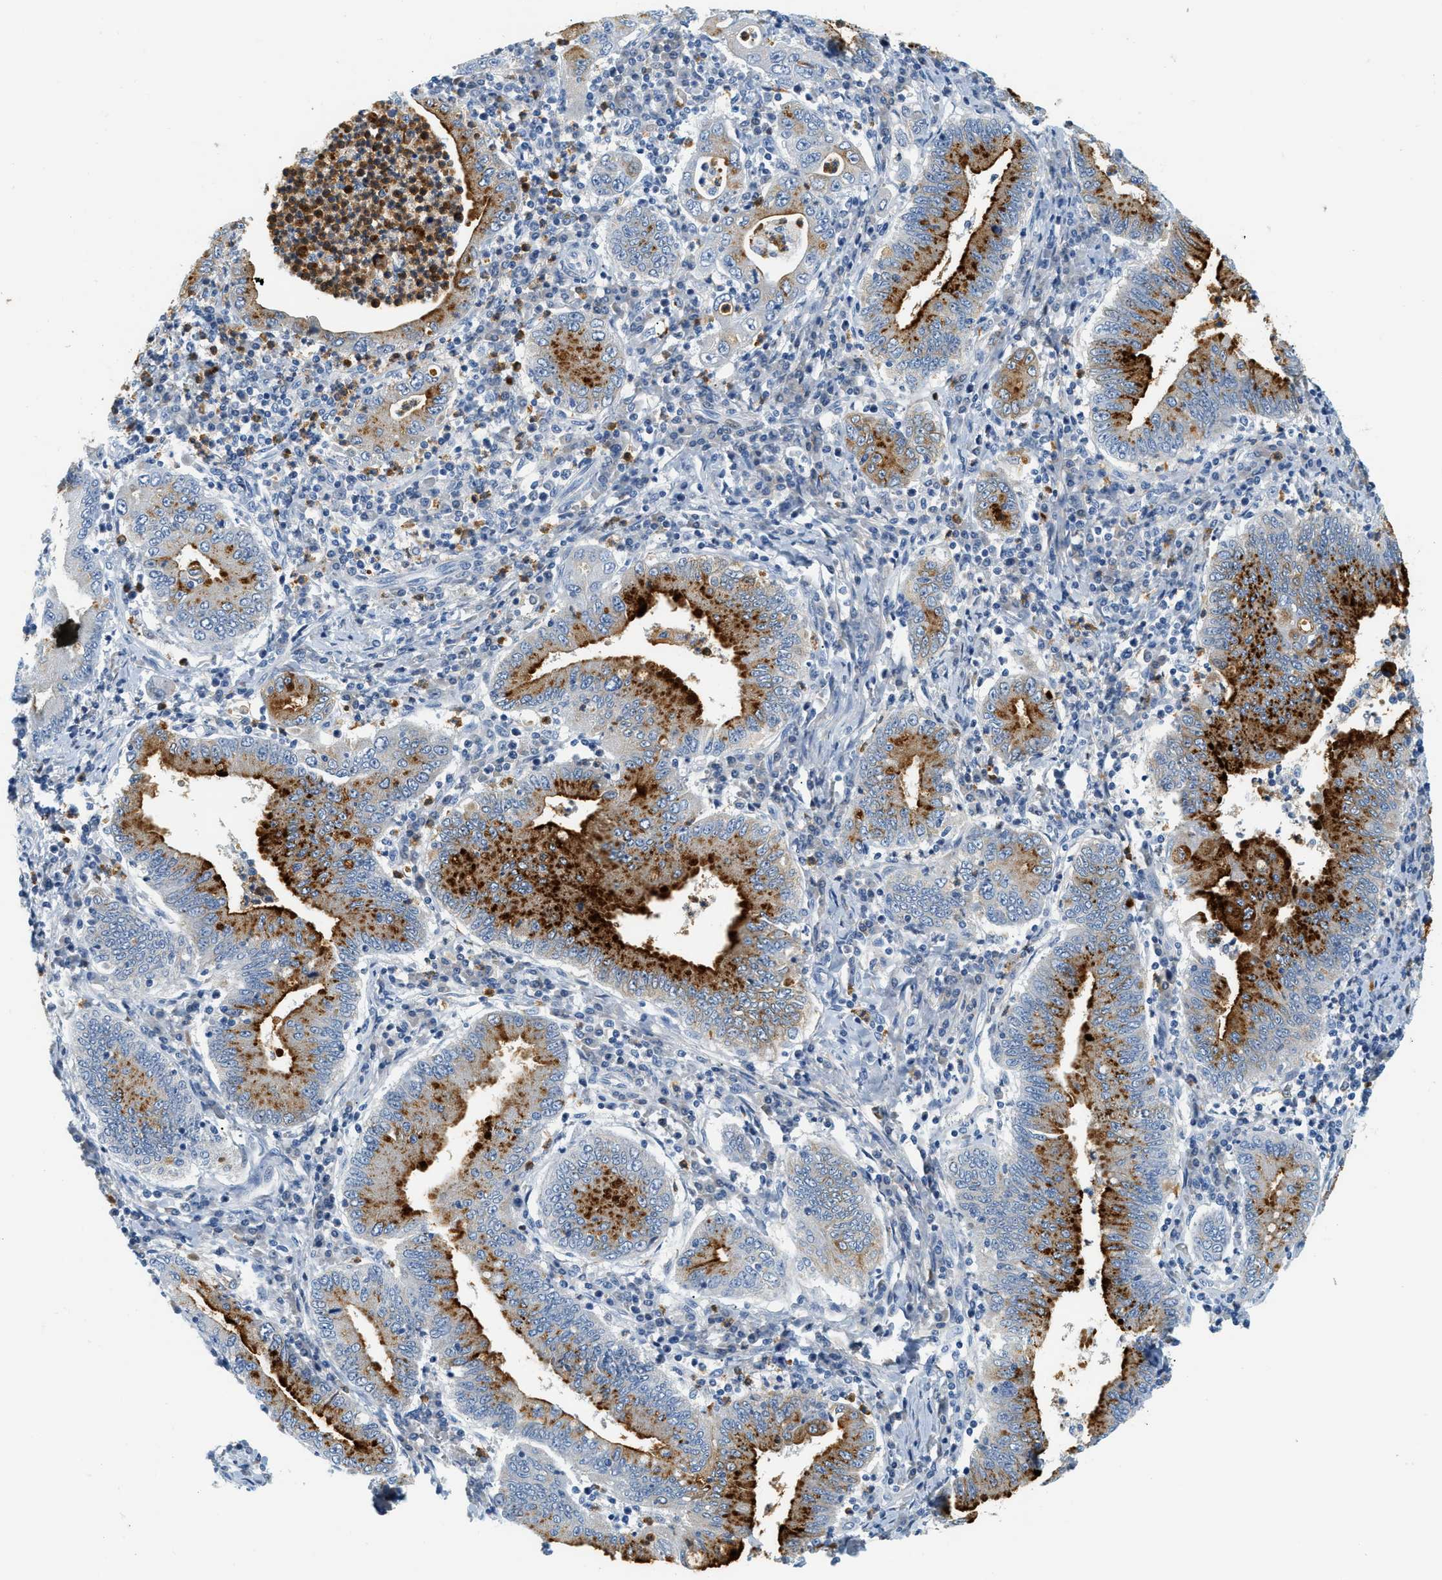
{"staining": {"intensity": "strong", "quantity": "25%-75%", "location": "cytoplasmic/membranous"}, "tissue": "stomach cancer", "cell_type": "Tumor cells", "image_type": "cancer", "snomed": [{"axis": "morphology", "description": "Normal tissue, NOS"}, {"axis": "morphology", "description": "Adenocarcinoma, NOS"}, {"axis": "topography", "description": "Esophagus"}, {"axis": "topography", "description": "Stomach, upper"}, {"axis": "topography", "description": "Peripheral nerve tissue"}], "caption": "Adenocarcinoma (stomach) tissue displays strong cytoplasmic/membranous positivity in about 25%-75% of tumor cells", "gene": "LCN2", "patient": {"sex": "male", "age": 62}}